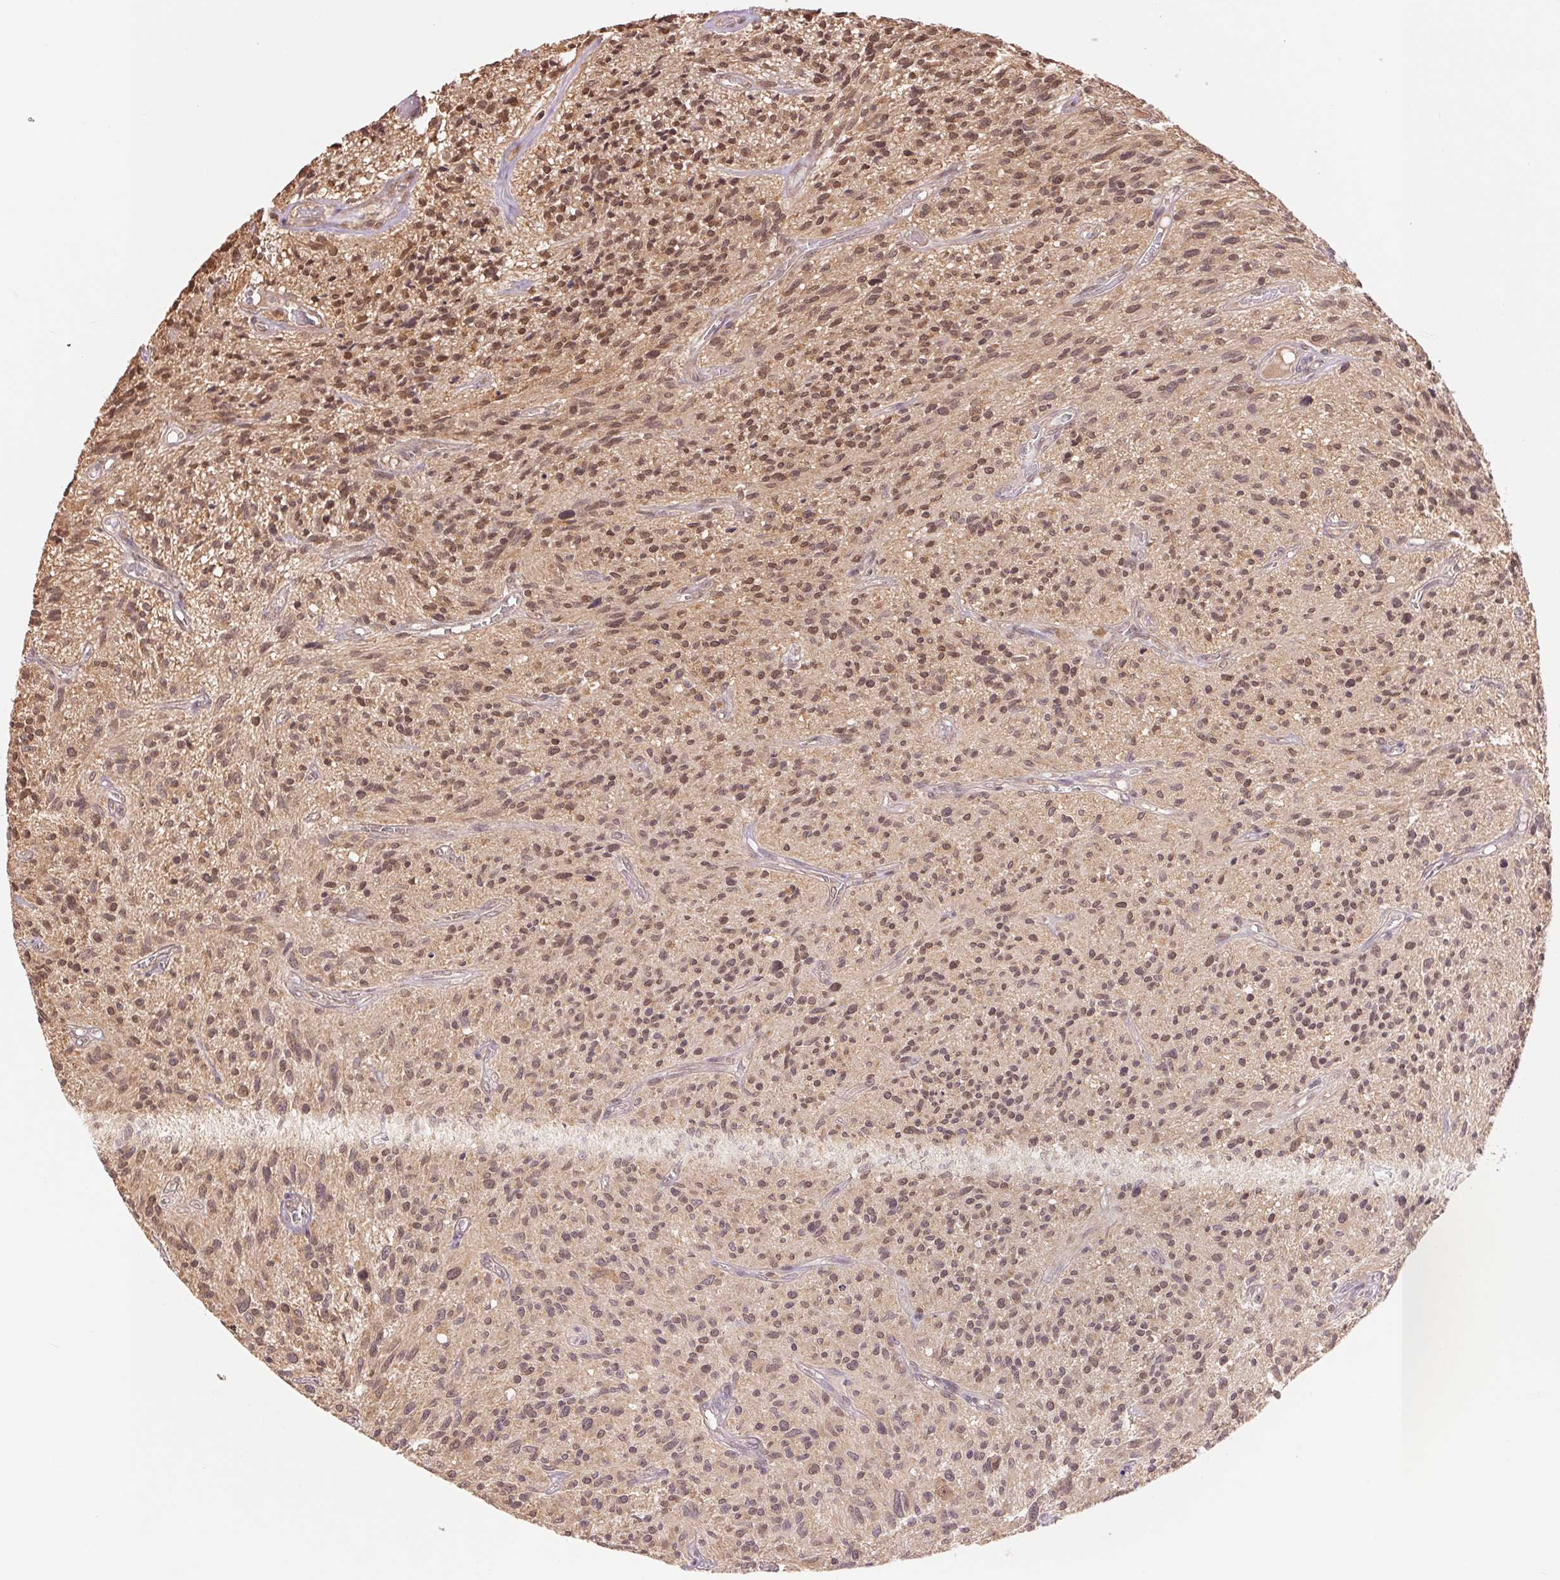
{"staining": {"intensity": "moderate", "quantity": ">75%", "location": "nuclear"}, "tissue": "glioma", "cell_type": "Tumor cells", "image_type": "cancer", "snomed": [{"axis": "morphology", "description": "Glioma, malignant, High grade"}, {"axis": "topography", "description": "Brain"}], "caption": "A brown stain shows moderate nuclear staining of a protein in high-grade glioma (malignant) tumor cells.", "gene": "CDC123", "patient": {"sex": "male", "age": 75}}